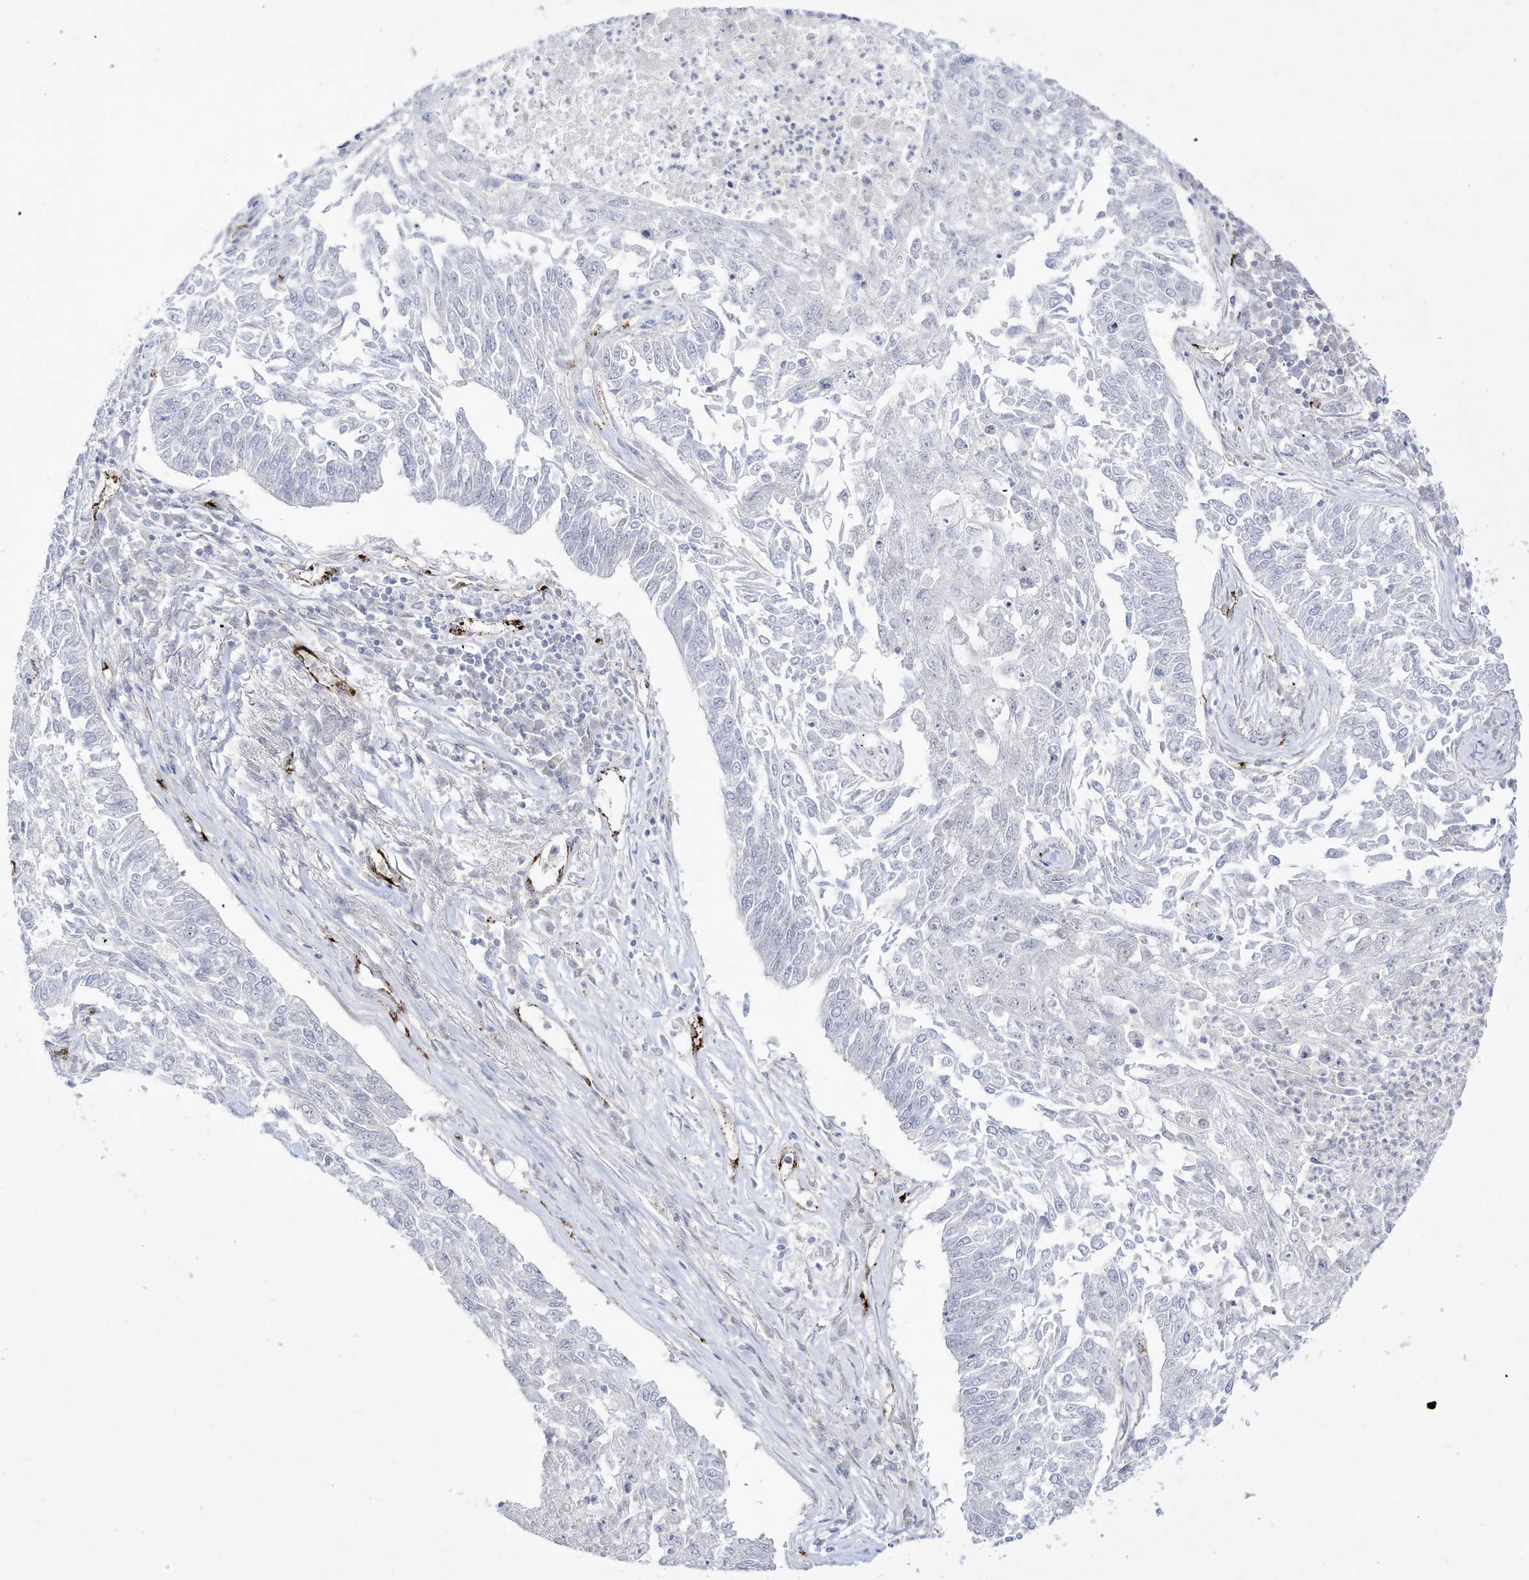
{"staining": {"intensity": "negative", "quantity": "none", "location": "none"}, "tissue": "lung cancer", "cell_type": "Tumor cells", "image_type": "cancer", "snomed": [{"axis": "morphology", "description": "Normal tissue, NOS"}, {"axis": "morphology", "description": "Squamous cell carcinoma, NOS"}, {"axis": "topography", "description": "Cartilage tissue"}, {"axis": "topography", "description": "Bronchus"}, {"axis": "topography", "description": "Lung"}], "caption": "Lung cancer was stained to show a protein in brown. There is no significant staining in tumor cells.", "gene": "ZGRF1", "patient": {"sex": "female", "age": 49}}